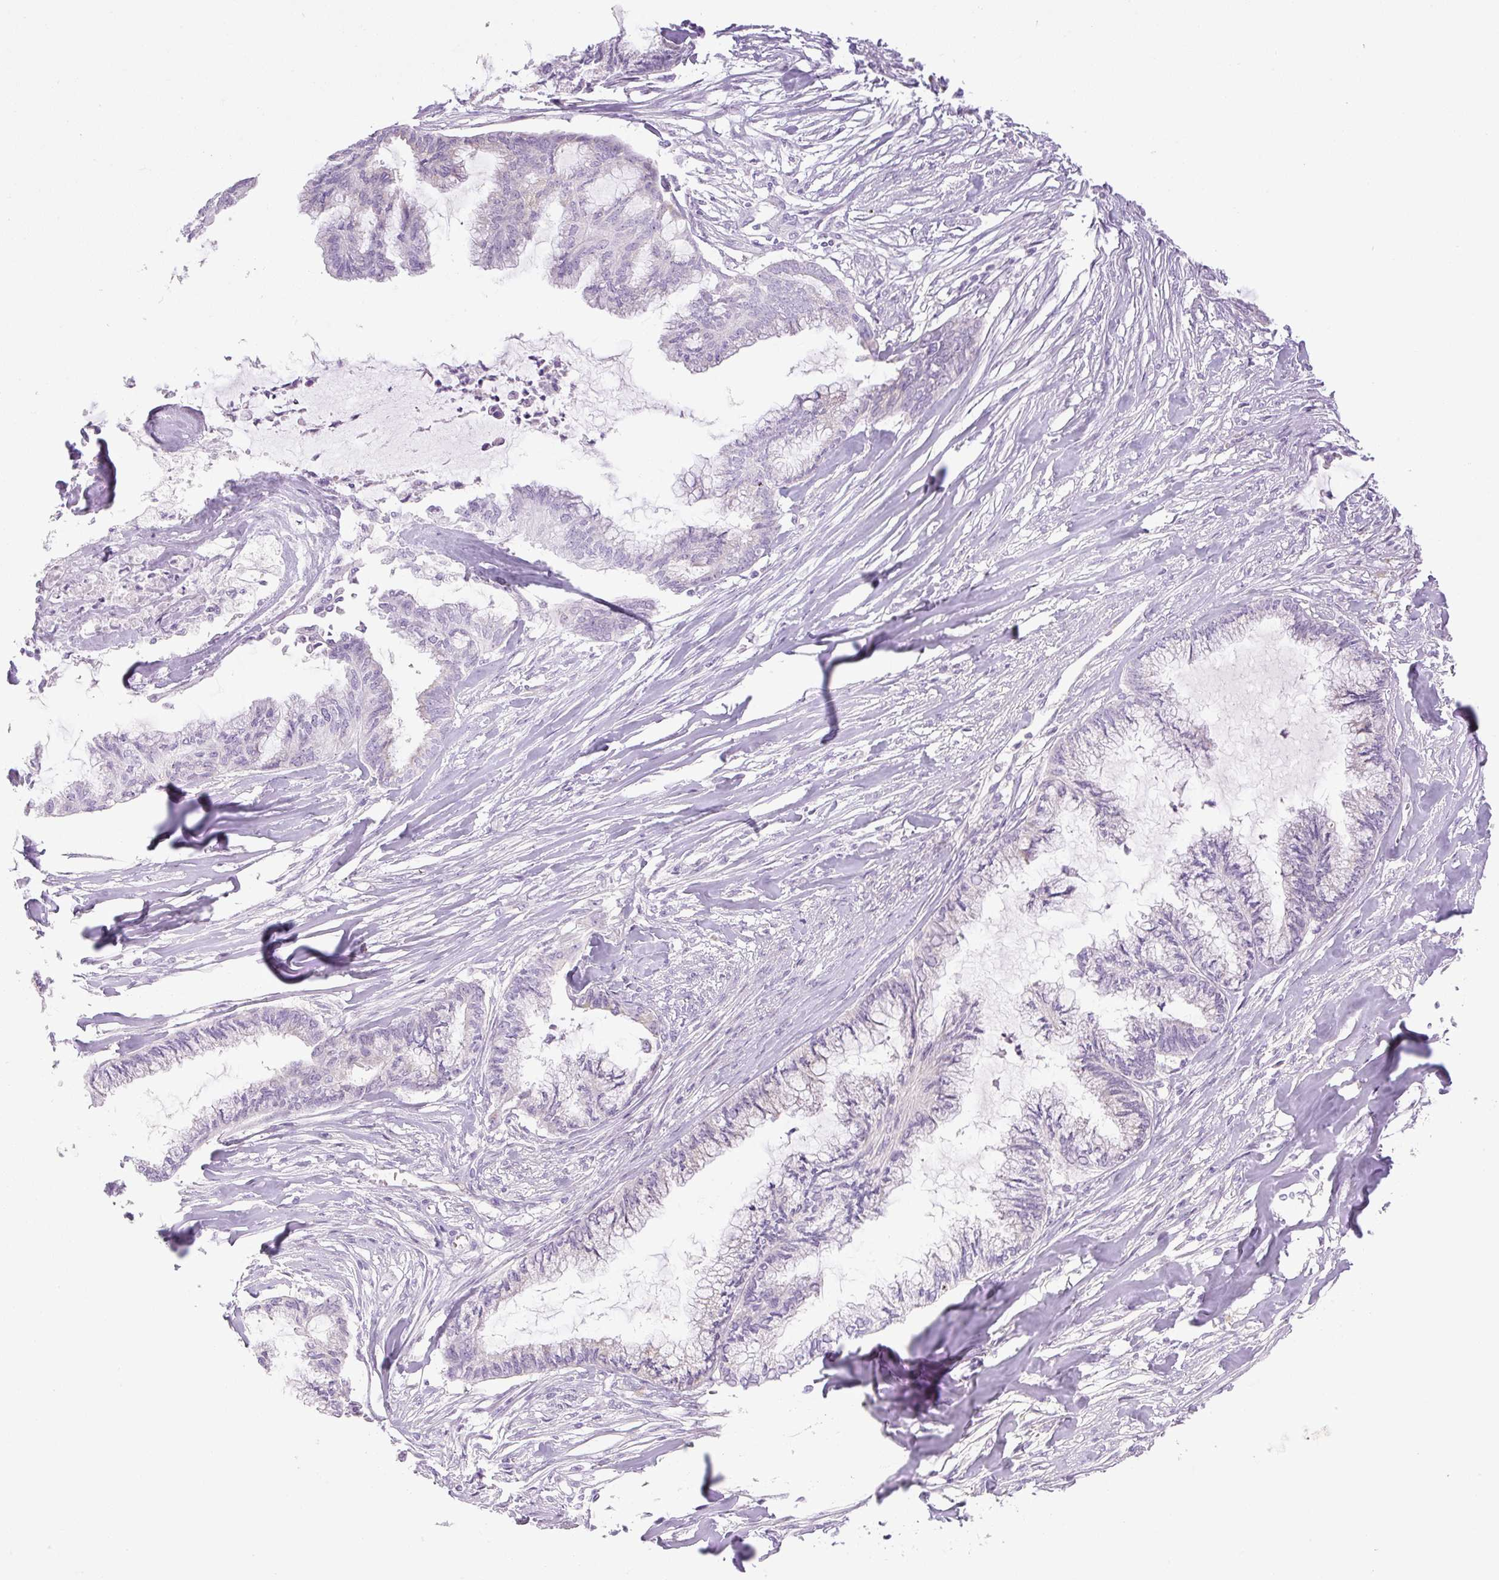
{"staining": {"intensity": "negative", "quantity": "none", "location": "none"}, "tissue": "endometrial cancer", "cell_type": "Tumor cells", "image_type": "cancer", "snomed": [{"axis": "morphology", "description": "Adenocarcinoma, NOS"}, {"axis": "topography", "description": "Endometrium"}], "caption": "This is an immunohistochemistry (IHC) image of endometrial cancer (adenocarcinoma). There is no staining in tumor cells.", "gene": "MIA2", "patient": {"sex": "female", "age": 86}}